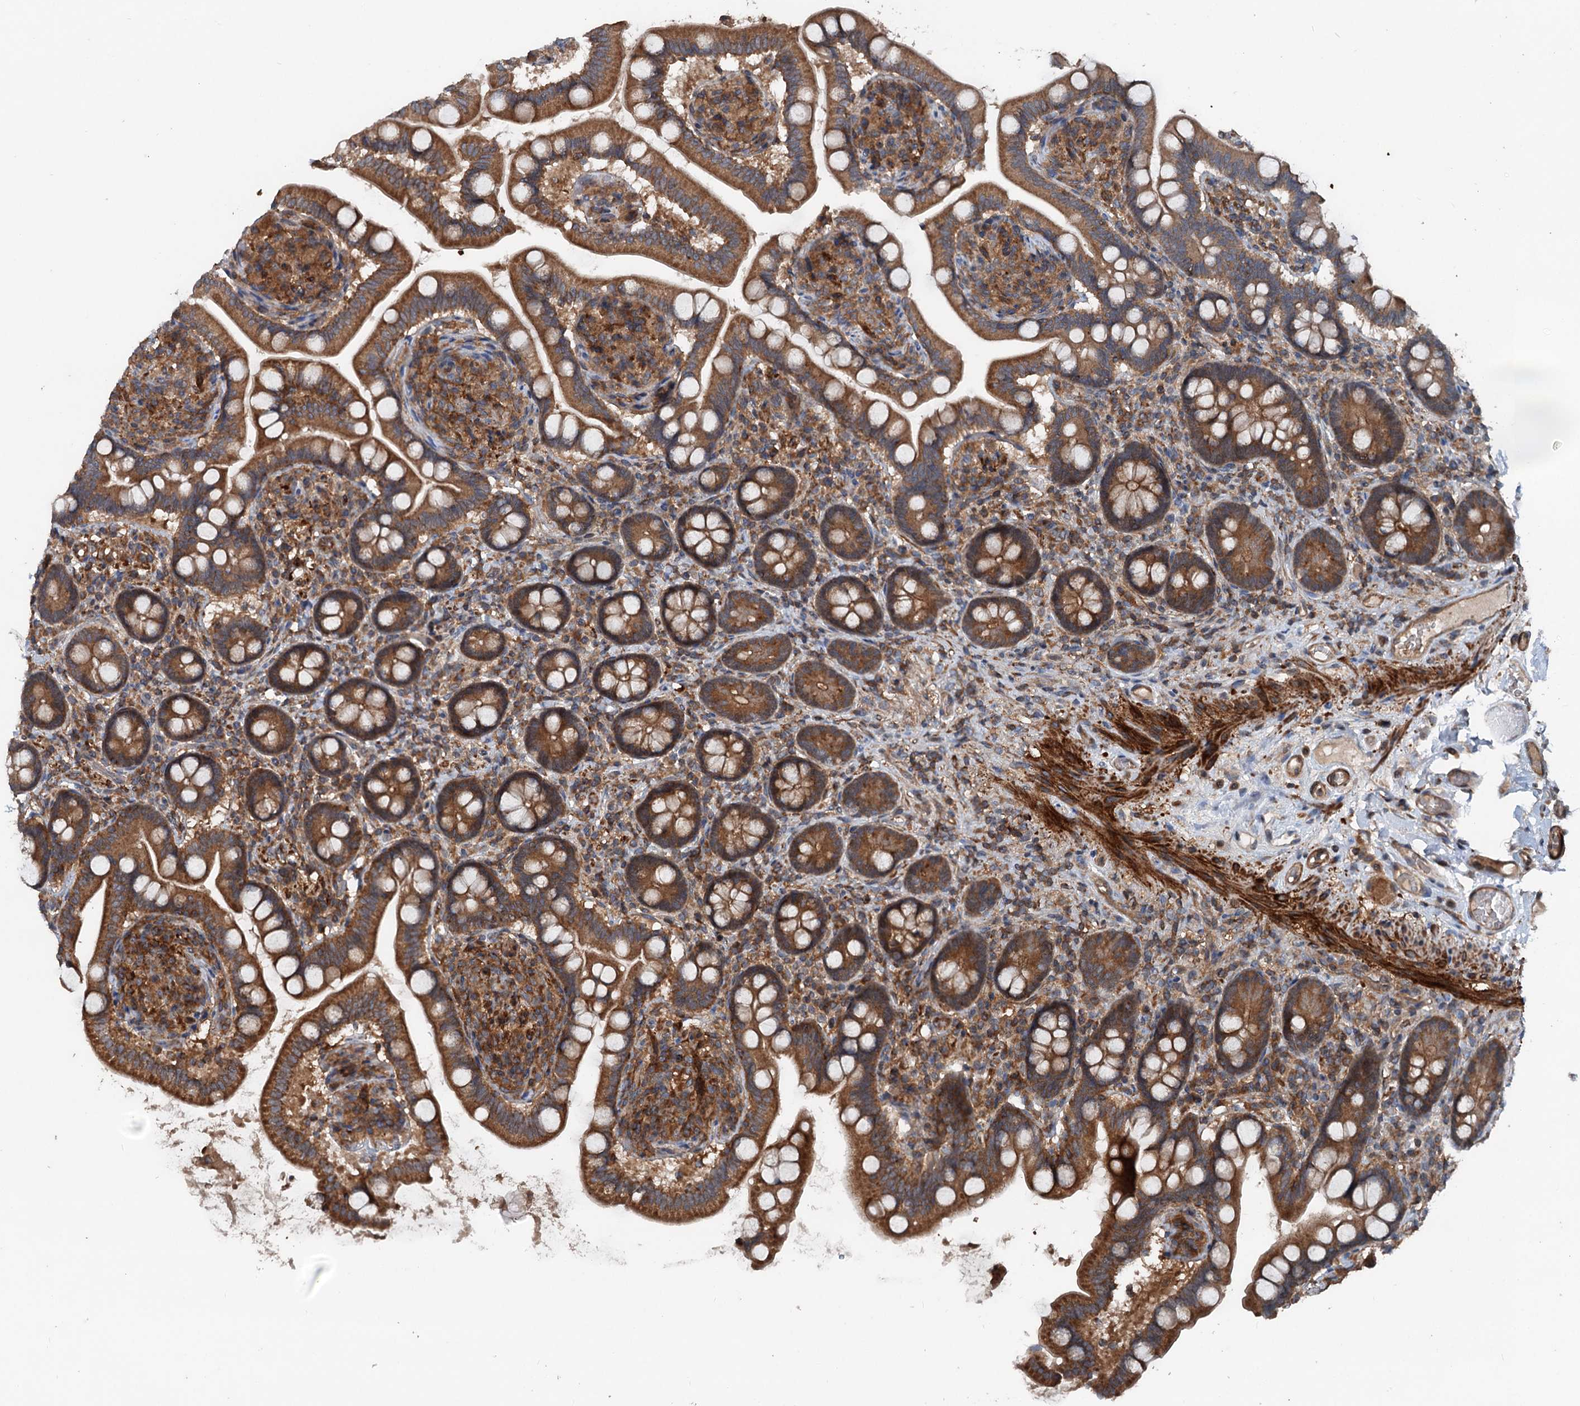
{"staining": {"intensity": "strong", "quantity": ">75%", "location": "cytoplasmic/membranous"}, "tissue": "small intestine", "cell_type": "Glandular cells", "image_type": "normal", "snomed": [{"axis": "morphology", "description": "Normal tissue, NOS"}, {"axis": "topography", "description": "Small intestine"}], "caption": "Immunohistochemistry of benign small intestine demonstrates high levels of strong cytoplasmic/membranous expression in approximately >75% of glandular cells.", "gene": "TEDC1", "patient": {"sex": "female", "age": 64}}